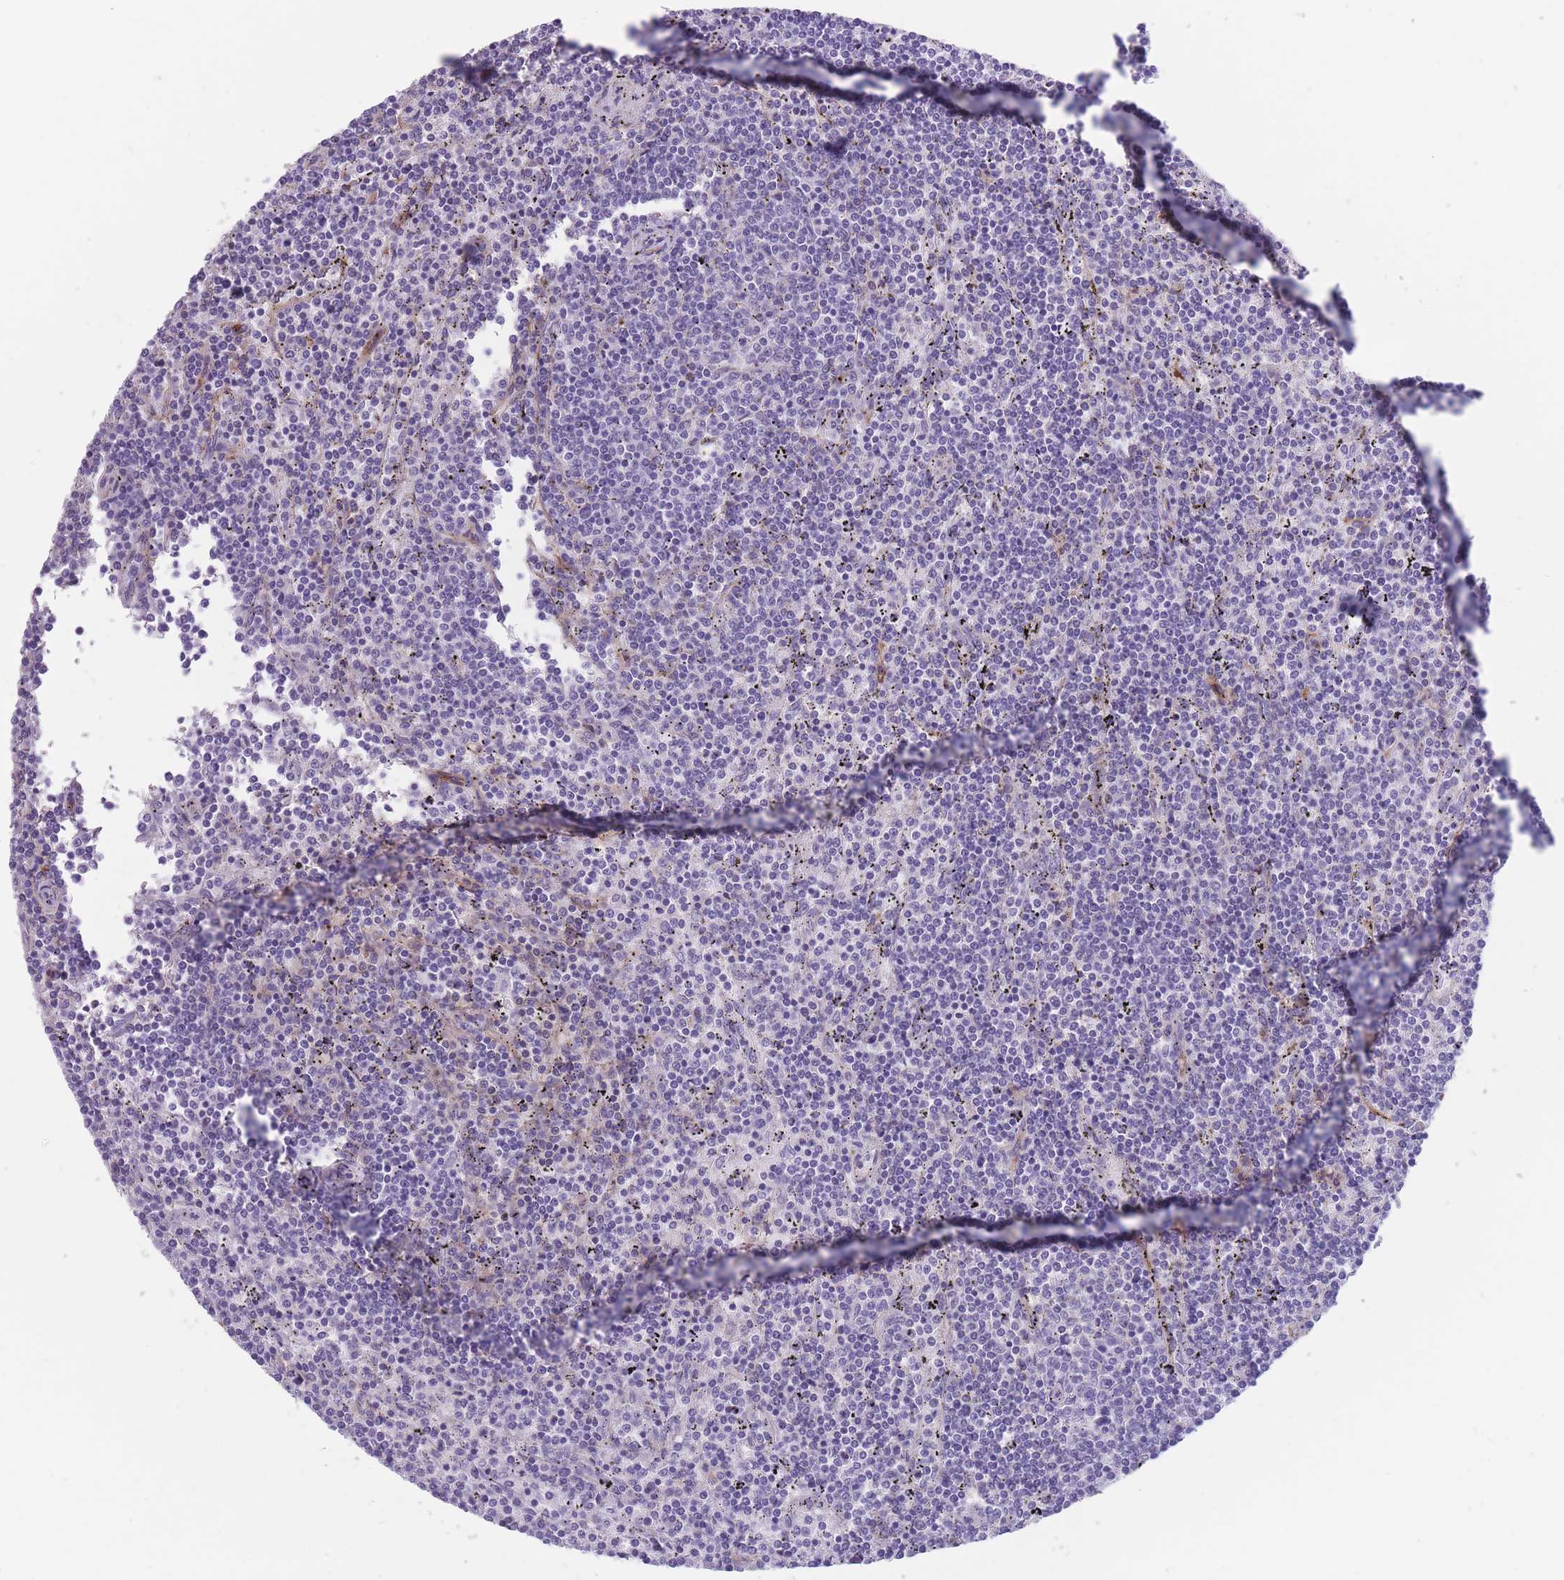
{"staining": {"intensity": "negative", "quantity": "none", "location": "none"}, "tissue": "lymphoma", "cell_type": "Tumor cells", "image_type": "cancer", "snomed": [{"axis": "morphology", "description": "Malignant lymphoma, non-Hodgkin's type, Low grade"}, {"axis": "topography", "description": "Spleen"}], "caption": "Tumor cells show no significant positivity in lymphoma.", "gene": "DPYD", "patient": {"sex": "female", "age": 50}}